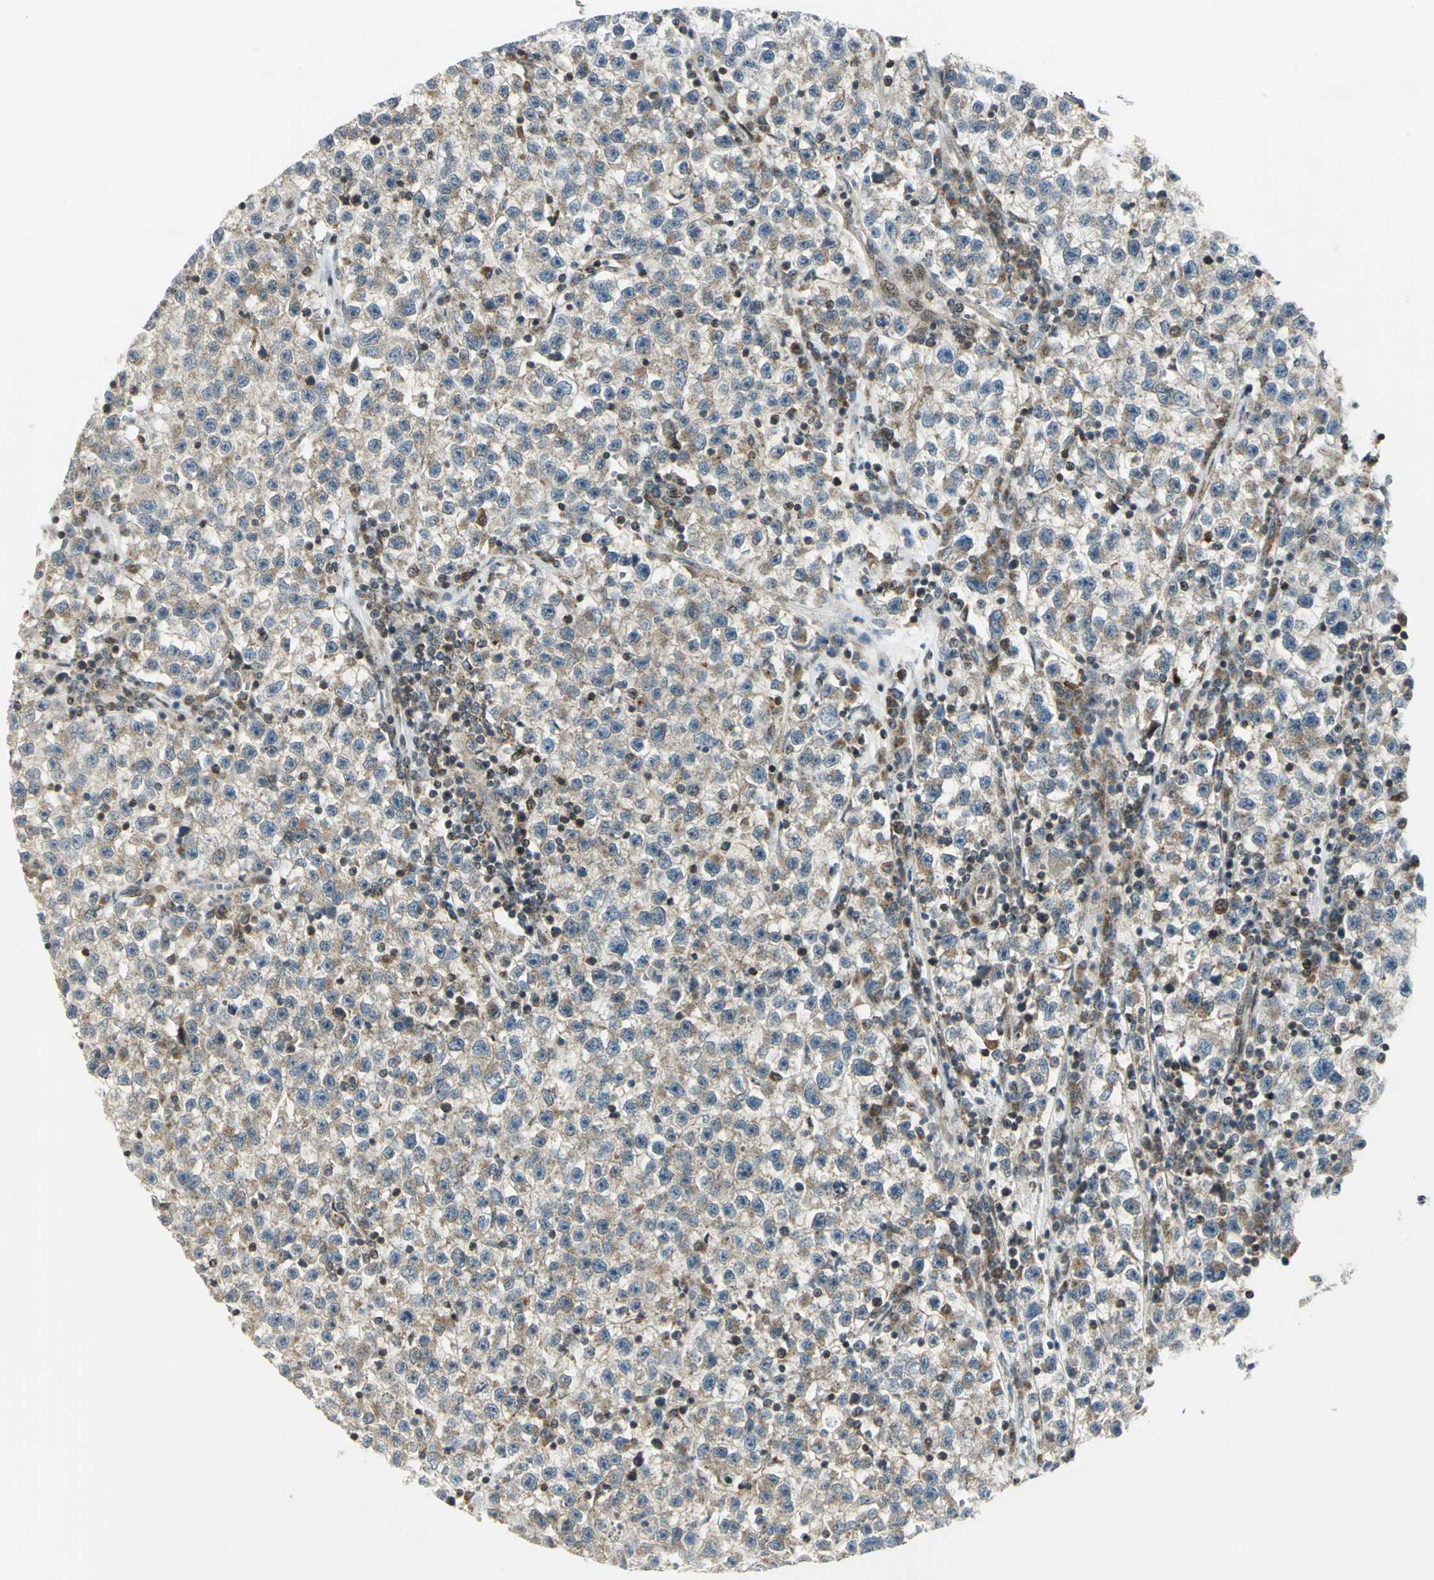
{"staining": {"intensity": "moderate", "quantity": ">75%", "location": "cytoplasmic/membranous"}, "tissue": "testis cancer", "cell_type": "Tumor cells", "image_type": "cancer", "snomed": [{"axis": "morphology", "description": "Seminoma, NOS"}, {"axis": "topography", "description": "Testis"}], "caption": "About >75% of tumor cells in testis seminoma display moderate cytoplasmic/membranous protein staining as visualized by brown immunohistochemical staining.", "gene": "ATP6V1A", "patient": {"sex": "male", "age": 22}}